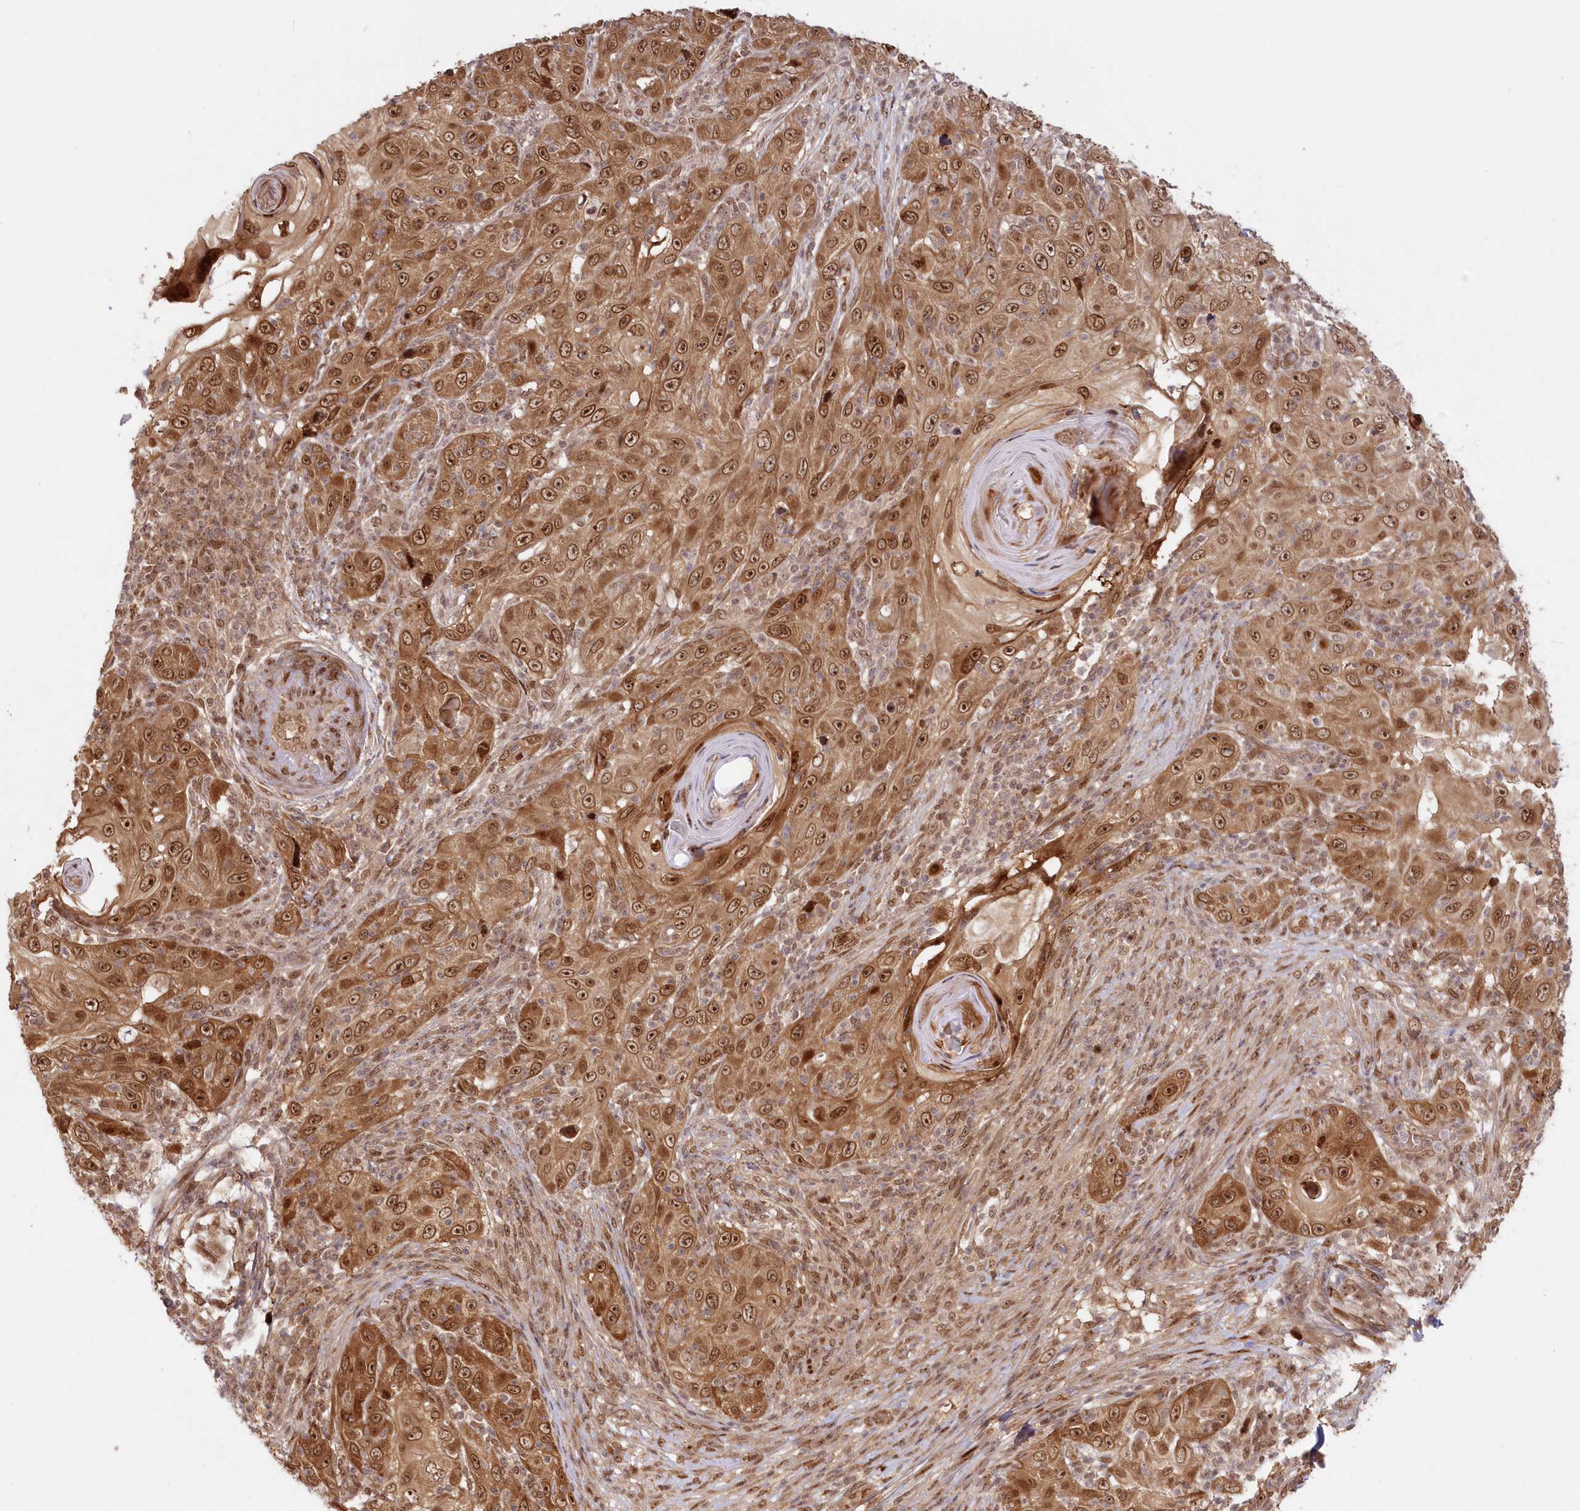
{"staining": {"intensity": "moderate", "quantity": ">75%", "location": "cytoplasmic/membranous,nuclear"}, "tissue": "skin cancer", "cell_type": "Tumor cells", "image_type": "cancer", "snomed": [{"axis": "morphology", "description": "Squamous cell carcinoma, NOS"}, {"axis": "topography", "description": "Skin"}], "caption": "Skin cancer tissue reveals moderate cytoplasmic/membranous and nuclear positivity in approximately >75% of tumor cells", "gene": "TOGARAM2", "patient": {"sex": "female", "age": 88}}